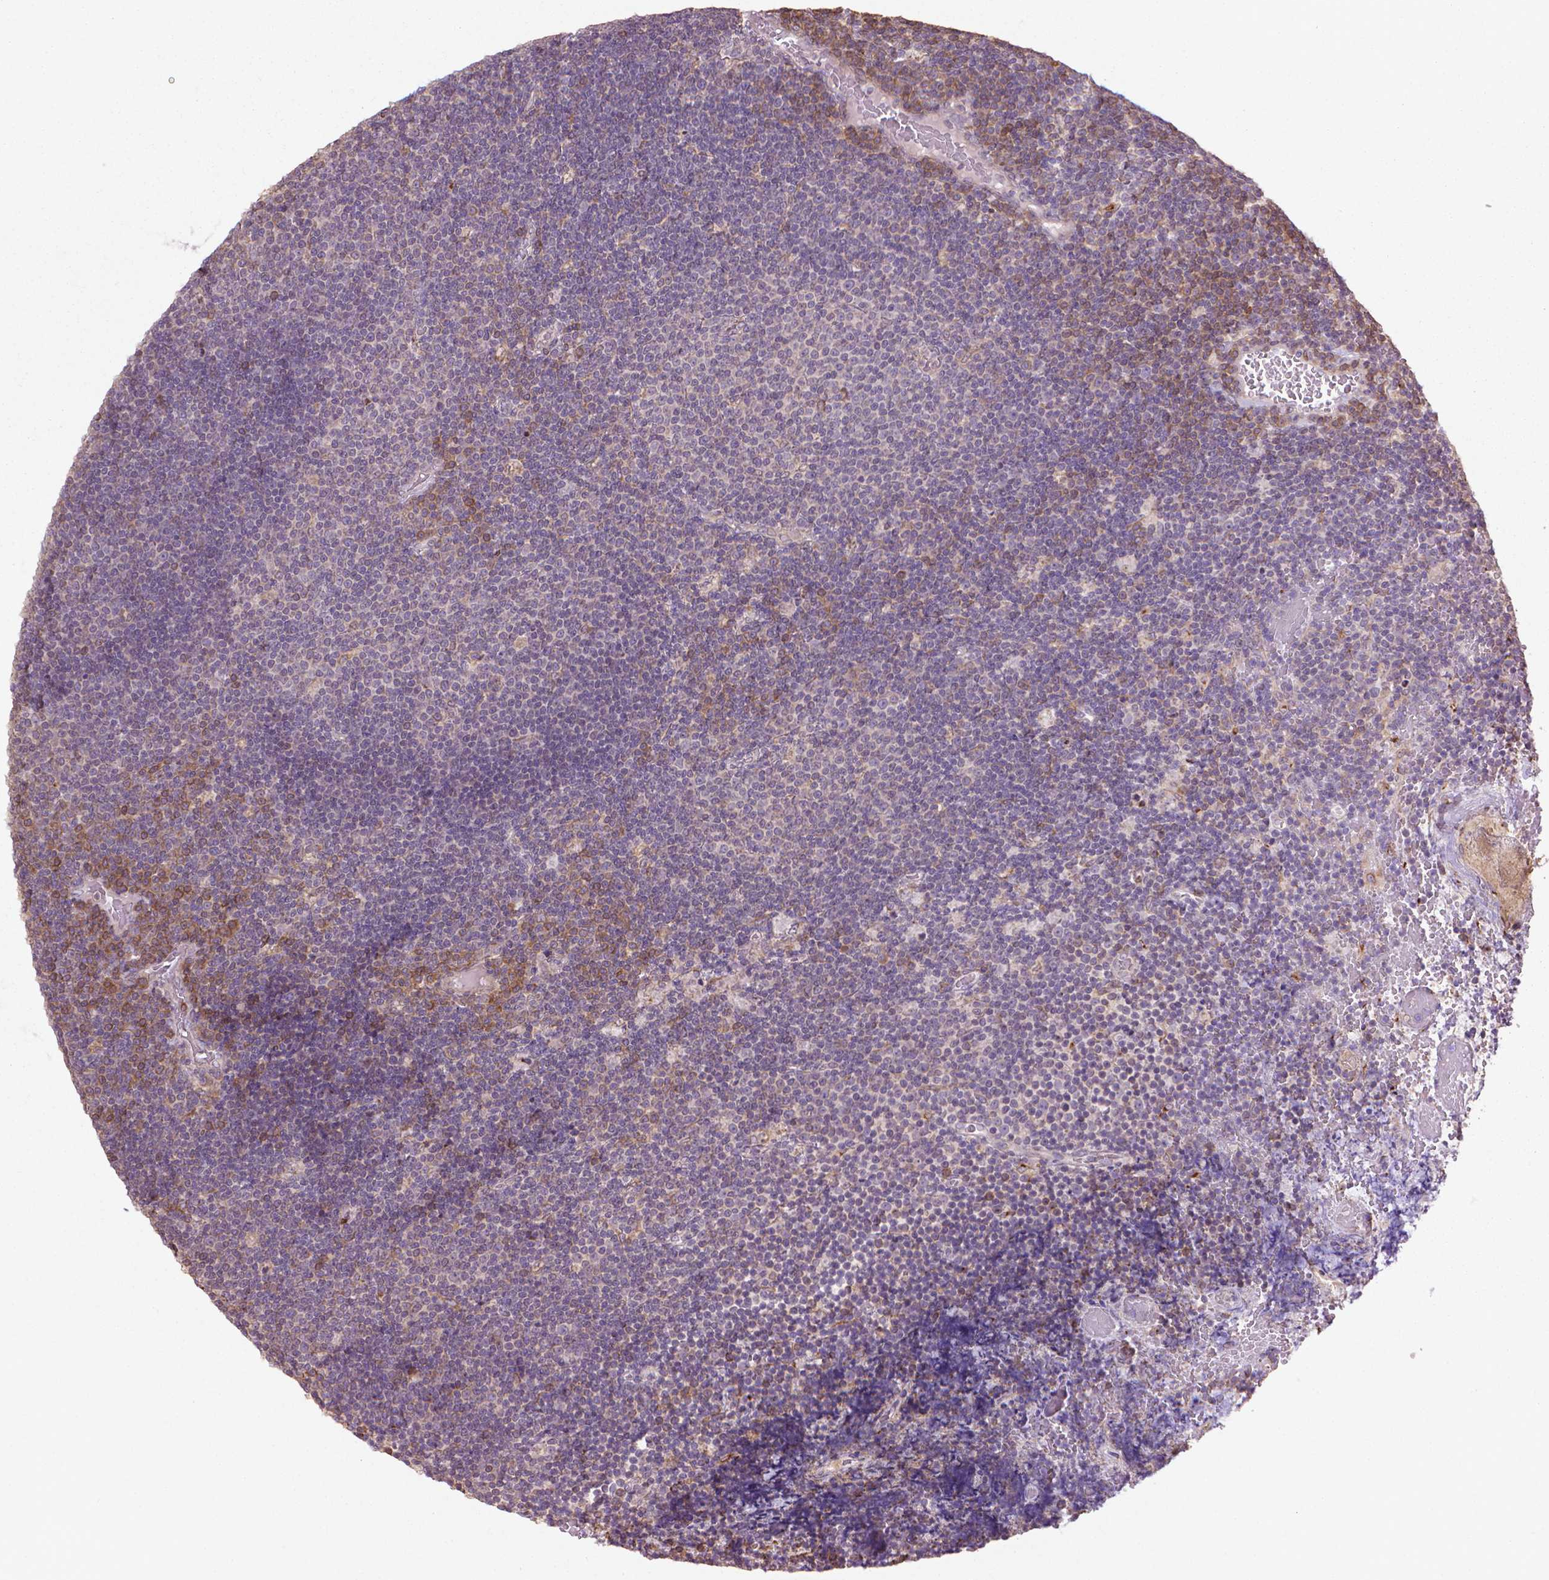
{"staining": {"intensity": "weak", "quantity": "<25%", "location": "cytoplasmic/membranous"}, "tissue": "lymphoma", "cell_type": "Tumor cells", "image_type": "cancer", "snomed": [{"axis": "morphology", "description": "Malignant lymphoma, non-Hodgkin's type, Low grade"}, {"axis": "topography", "description": "Brain"}], "caption": "An IHC photomicrograph of malignant lymphoma, non-Hodgkin's type (low-grade) is shown. There is no staining in tumor cells of malignant lymphoma, non-Hodgkin's type (low-grade).", "gene": "GAS1", "patient": {"sex": "female", "age": 66}}